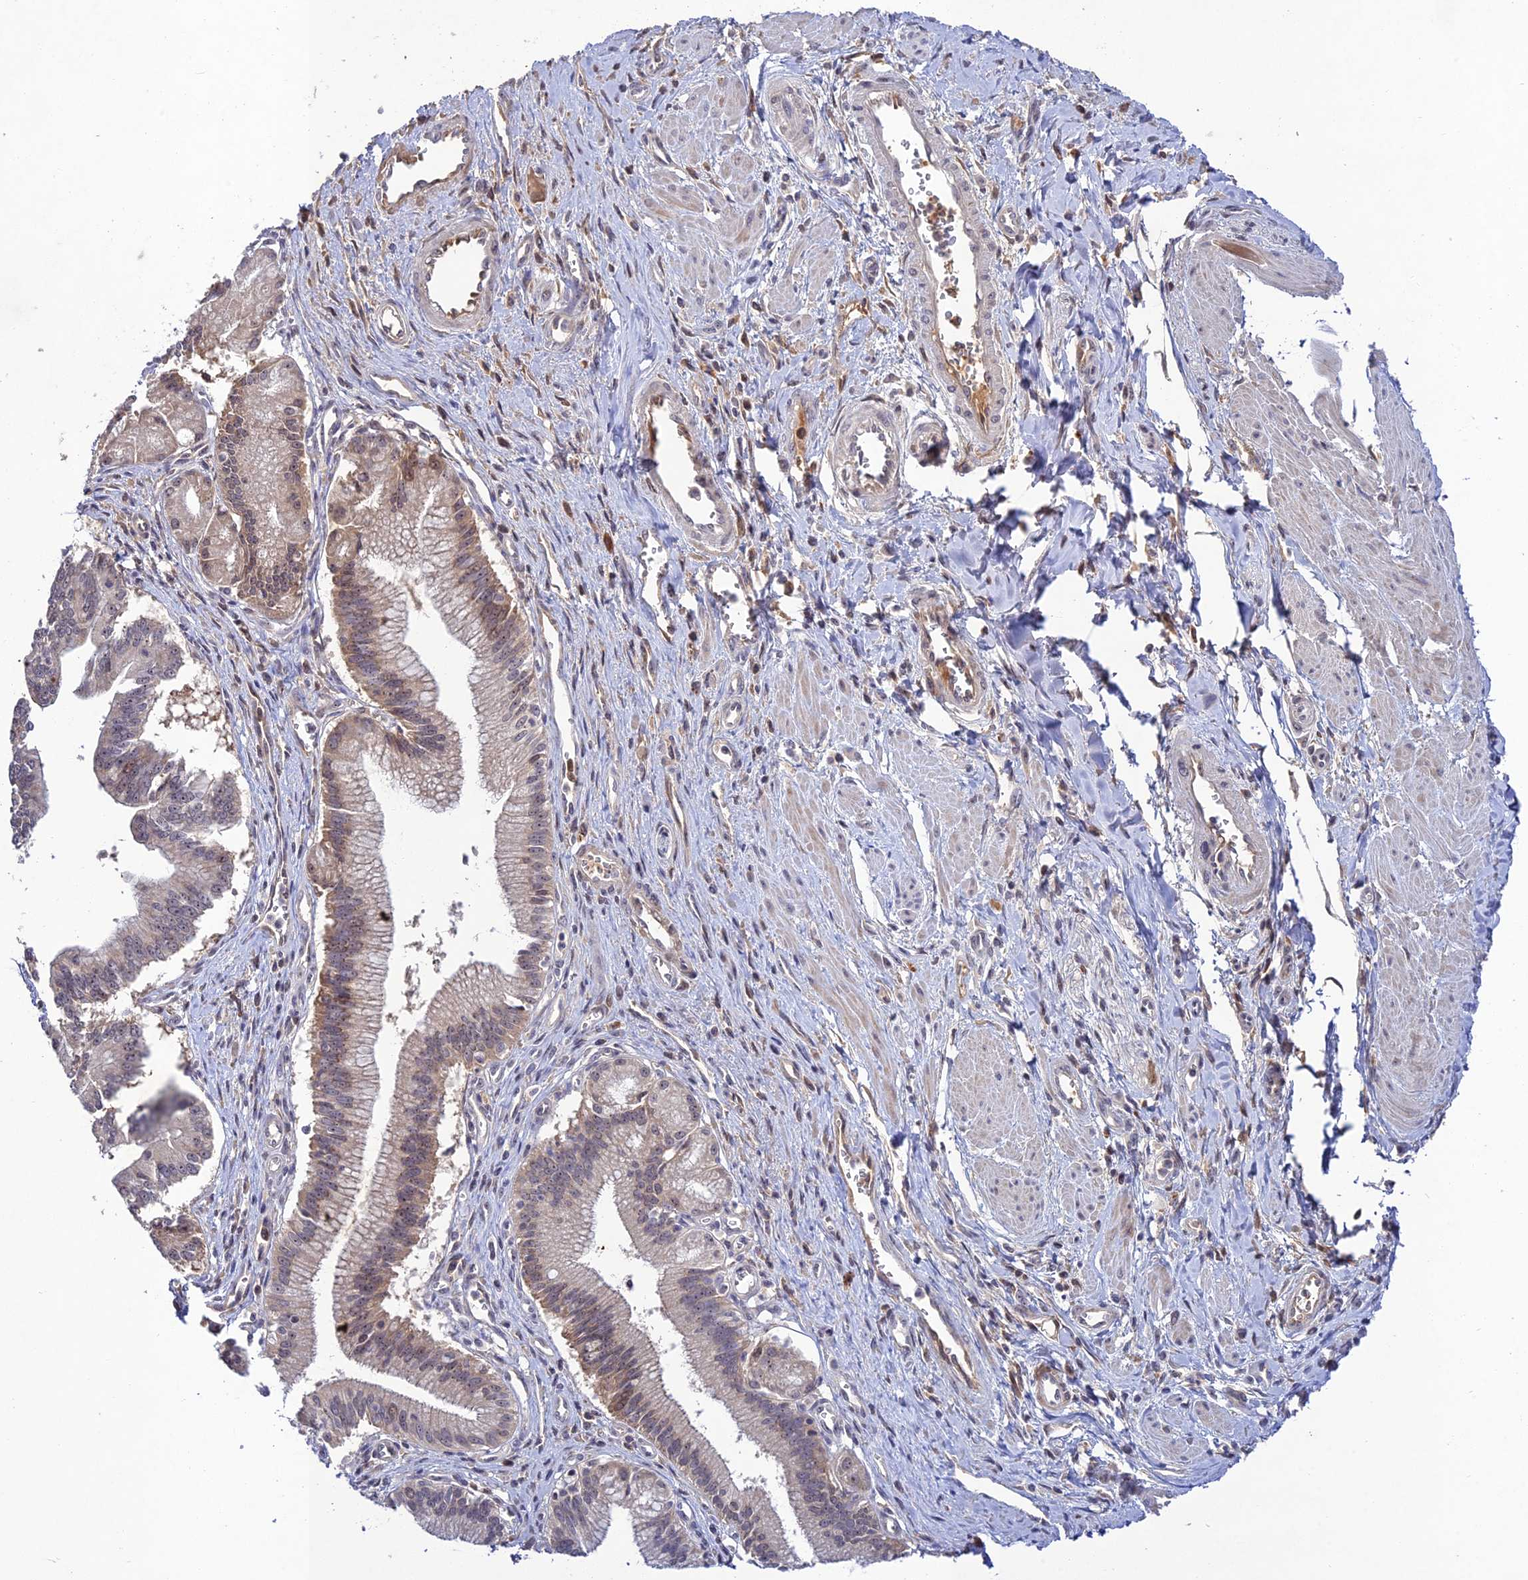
{"staining": {"intensity": "weak", "quantity": "<25%", "location": "cytoplasmic/membranous"}, "tissue": "pancreatic cancer", "cell_type": "Tumor cells", "image_type": "cancer", "snomed": [{"axis": "morphology", "description": "Adenocarcinoma, NOS"}, {"axis": "topography", "description": "Pancreas"}], "caption": "Micrograph shows no significant protein expression in tumor cells of pancreatic cancer (adenocarcinoma). (Brightfield microscopy of DAB immunohistochemistry at high magnification).", "gene": "CHST5", "patient": {"sex": "male", "age": 78}}